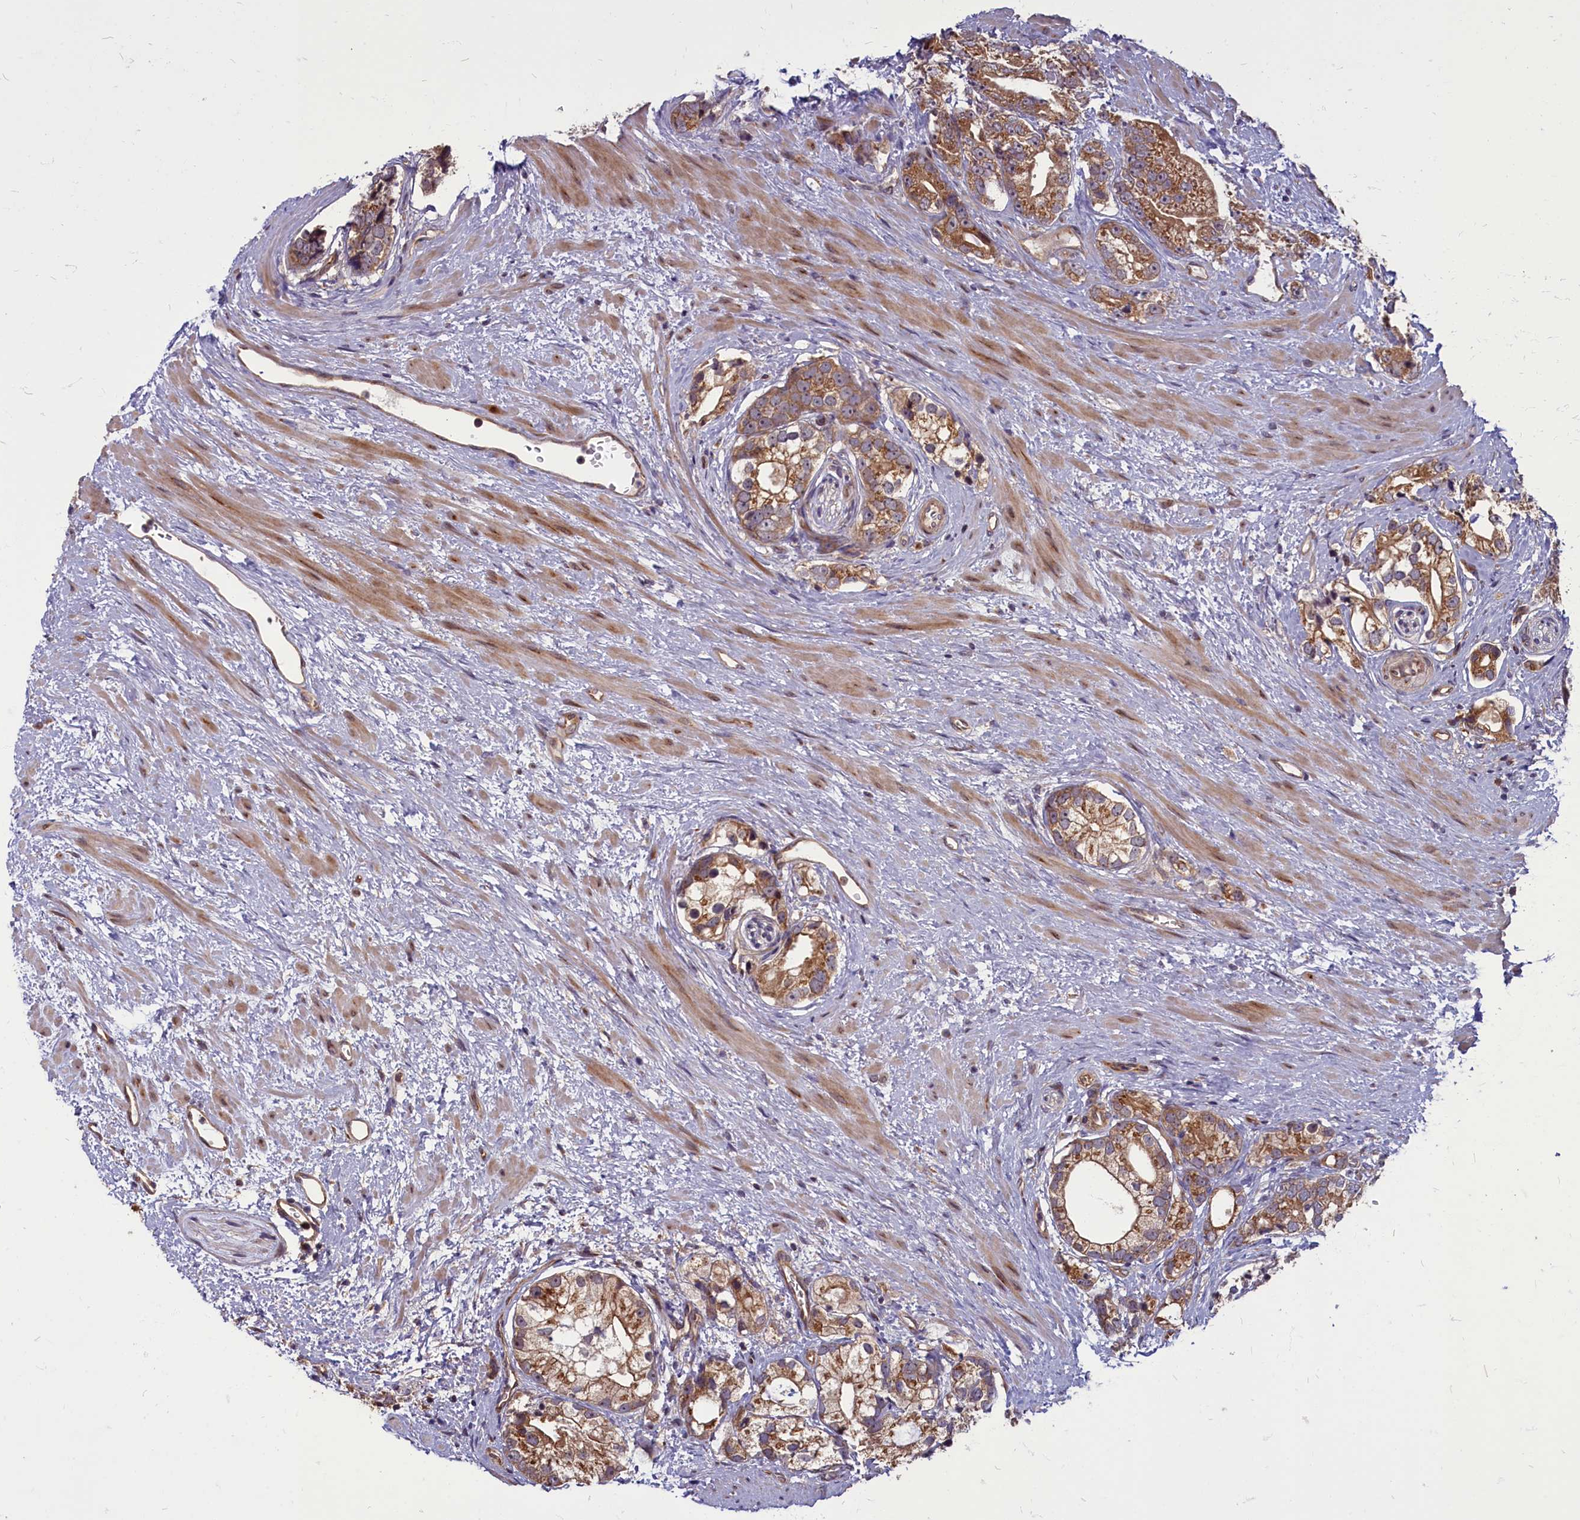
{"staining": {"intensity": "moderate", "quantity": ">75%", "location": "cytoplasmic/membranous"}, "tissue": "prostate cancer", "cell_type": "Tumor cells", "image_type": "cancer", "snomed": [{"axis": "morphology", "description": "Adenocarcinoma, High grade"}, {"axis": "topography", "description": "Prostate"}], "caption": "A histopathology image of prostate cancer (high-grade adenocarcinoma) stained for a protein displays moderate cytoplasmic/membranous brown staining in tumor cells.", "gene": "MYCBP", "patient": {"sex": "male", "age": 75}}